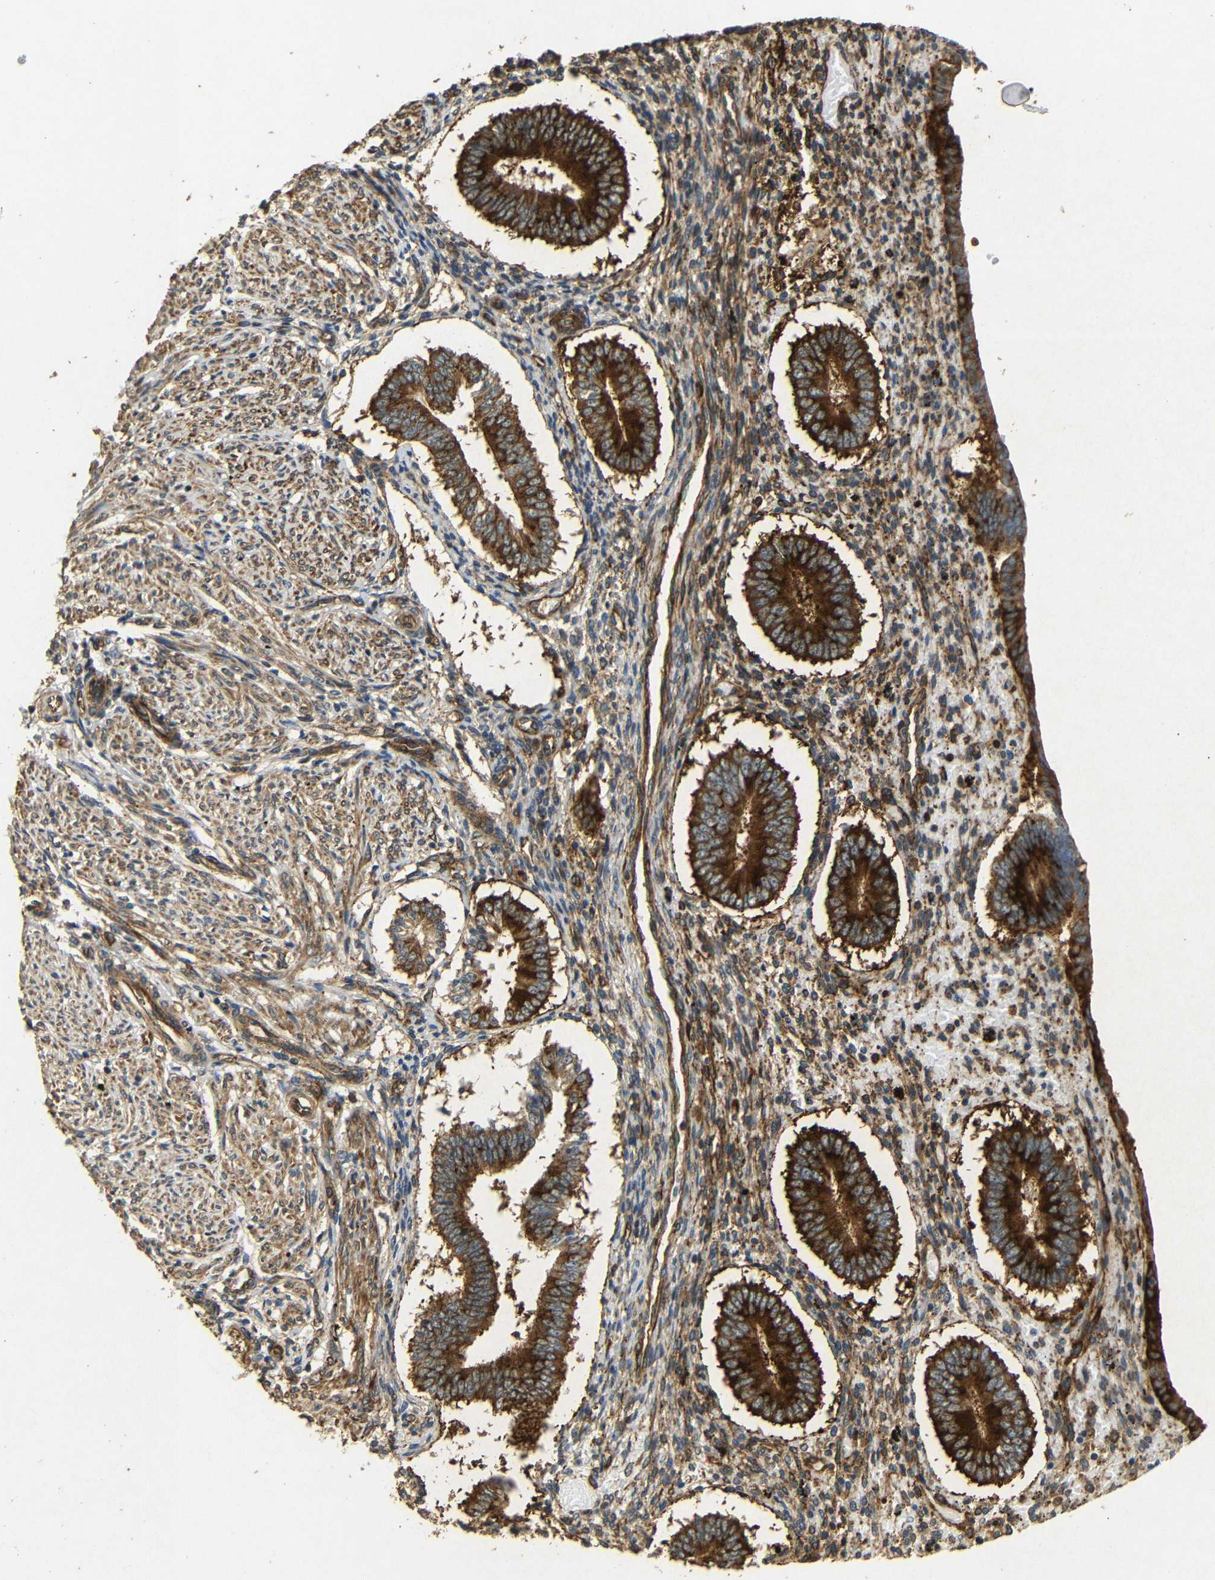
{"staining": {"intensity": "moderate", "quantity": ">75%", "location": "cytoplasmic/membranous"}, "tissue": "endometrium", "cell_type": "Cells in endometrial stroma", "image_type": "normal", "snomed": [{"axis": "morphology", "description": "Normal tissue, NOS"}, {"axis": "topography", "description": "Endometrium"}], "caption": "Immunohistochemistry of normal human endometrium displays medium levels of moderate cytoplasmic/membranous staining in approximately >75% of cells in endometrial stroma. The protein of interest is stained brown, and the nuclei are stained in blue (DAB IHC with brightfield microscopy, high magnification).", "gene": "BTF3", "patient": {"sex": "female", "age": 42}}